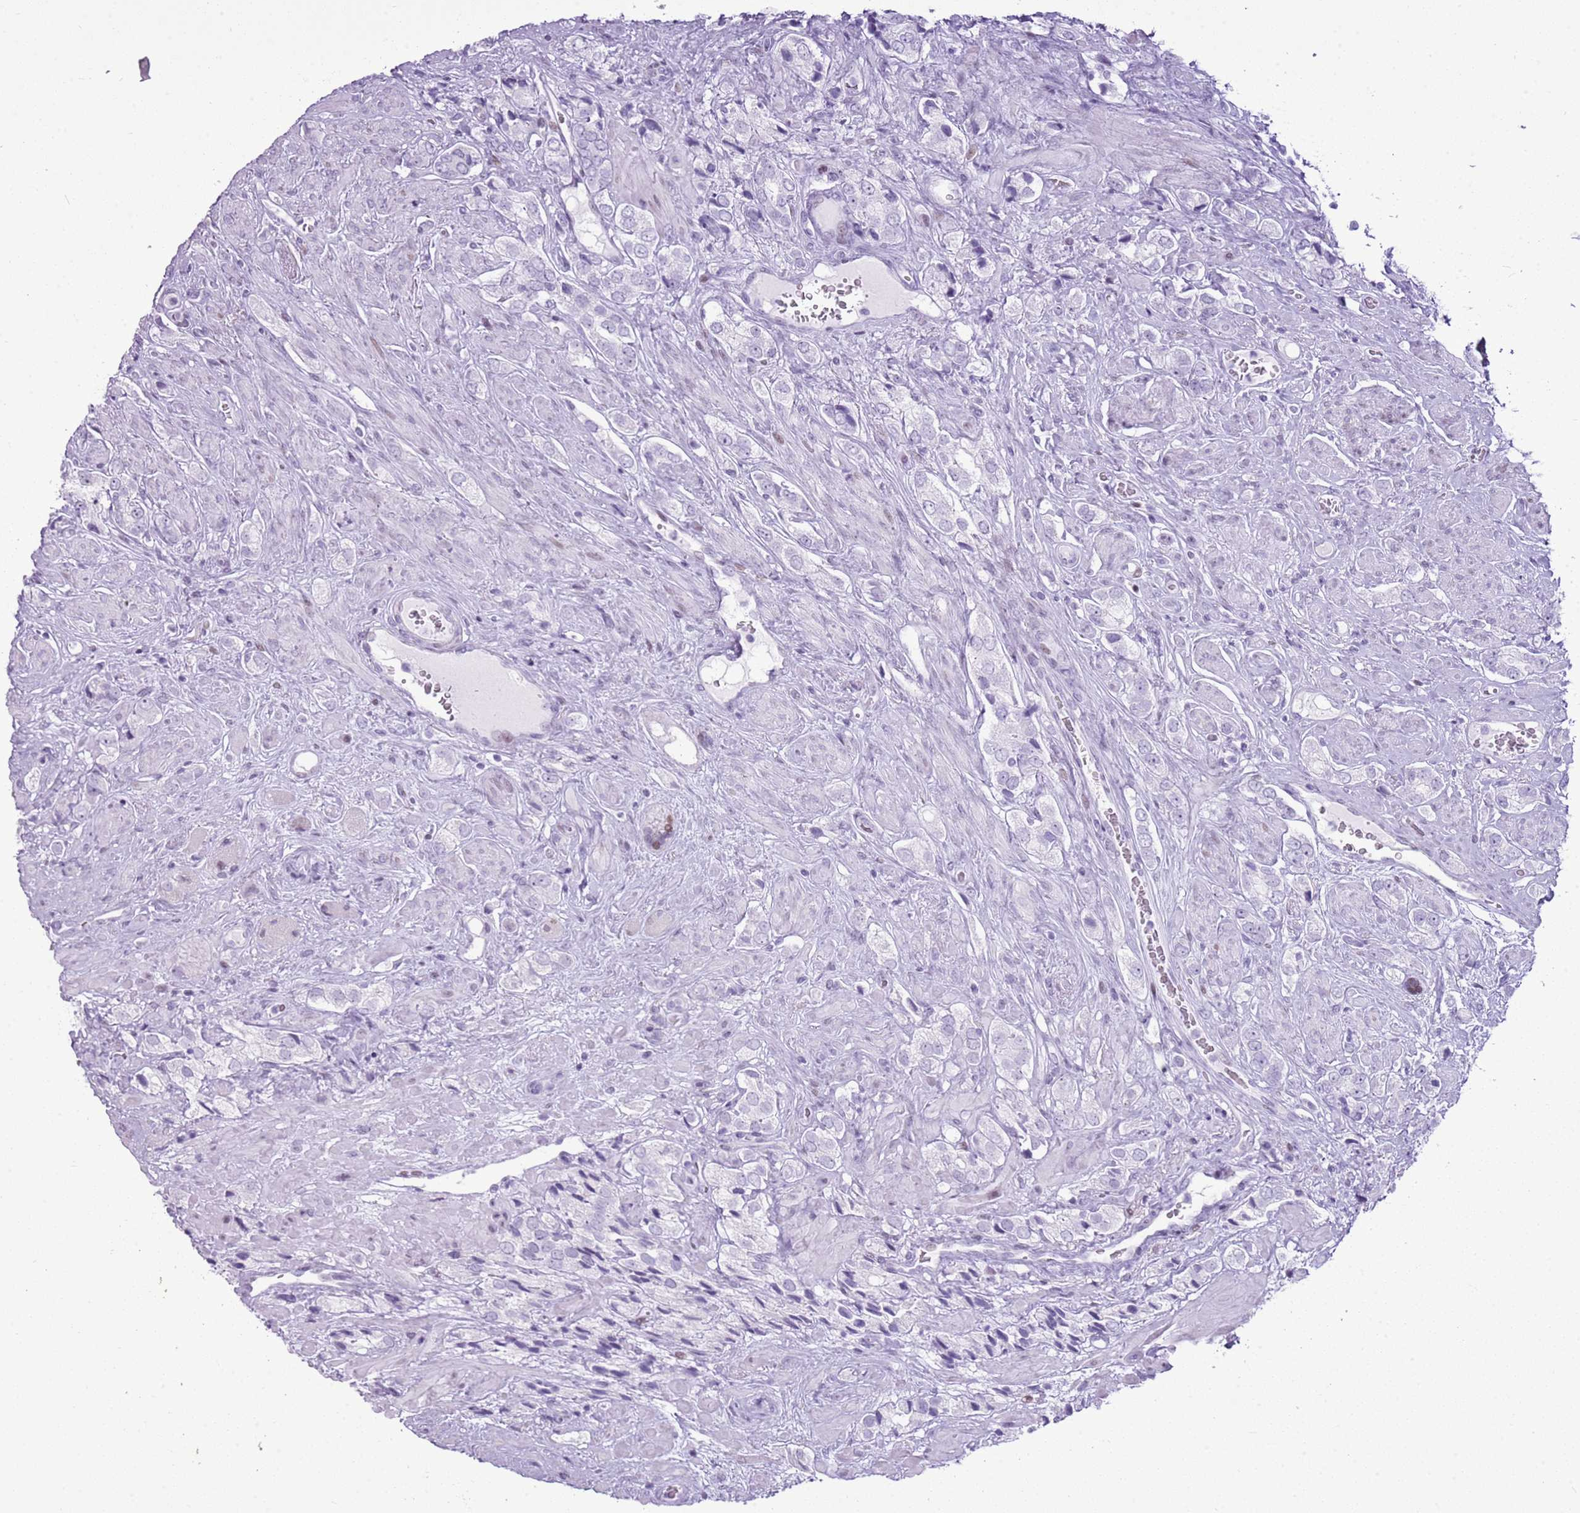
{"staining": {"intensity": "negative", "quantity": "none", "location": "none"}, "tissue": "prostate cancer", "cell_type": "Tumor cells", "image_type": "cancer", "snomed": [{"axis": "morphology", "description": "Adenocarcinoma, High grade"}, {"axis": "topography", "description": "Prostate and seminal vesicle, NOS"}], "caption": "This is a histopathology image of immunohistochemistry staining of prostate cancer (high-grade adenocarcinoma), which shows no staining in tumor cells. Nuclei are stained in blue.", "gene": "ASIP", "patient": {"sex": "male", "age": 64}}